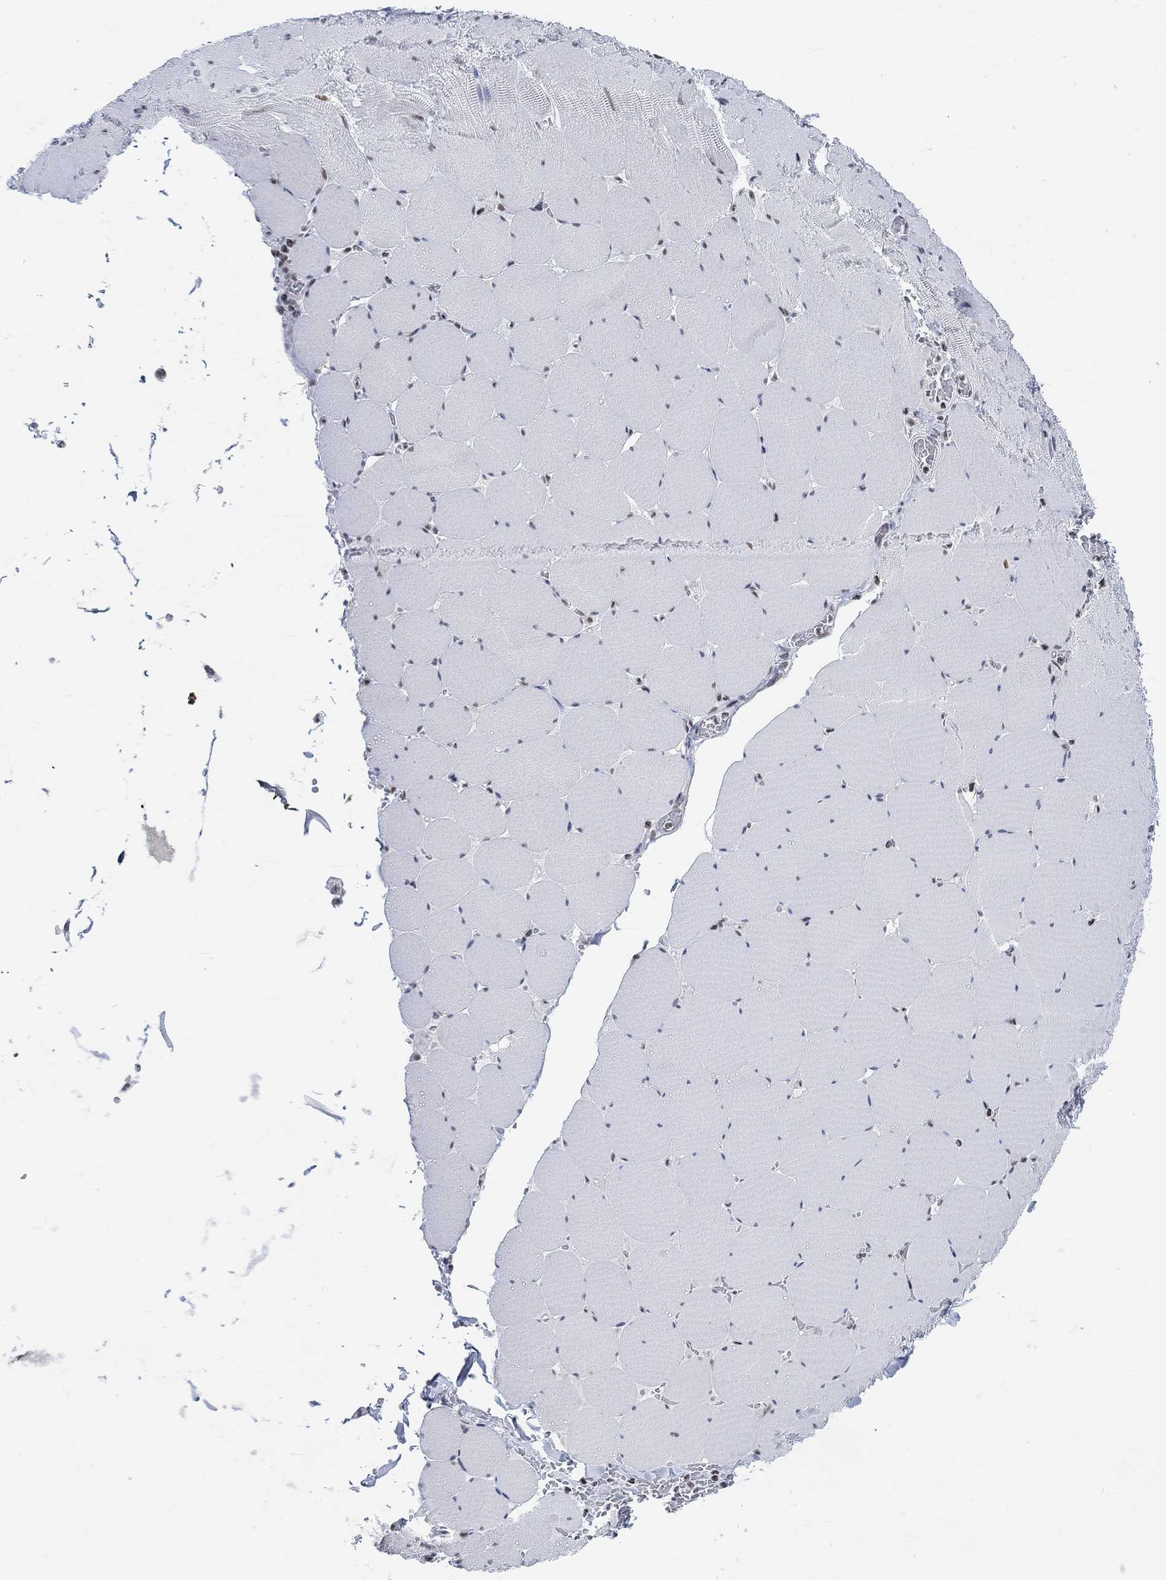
{"staining": {"intensity": "negative", "quantity": "none", "location": "none"}, "tissue": "skeletal muscle", "cell_type": "Myocytes", "image_type": "normal", "snomed": [{"axis": "morphology", "description": "Normal tissue, NOS"}, {"axis": "morphology", "description": "Malignant melanoma, Metastatic site"}, {"axis": "topography", "description": "Skeletal muscle"}], "caption": "IHC of normal skeletal muscle demonstrates no positivity in myocytes. (DAB (3,3'-diaminobenzidine) IHC with hematoxylin counter stain).", "gene": "KCNH8", "patient": {"sex": "male", "age": 50}}